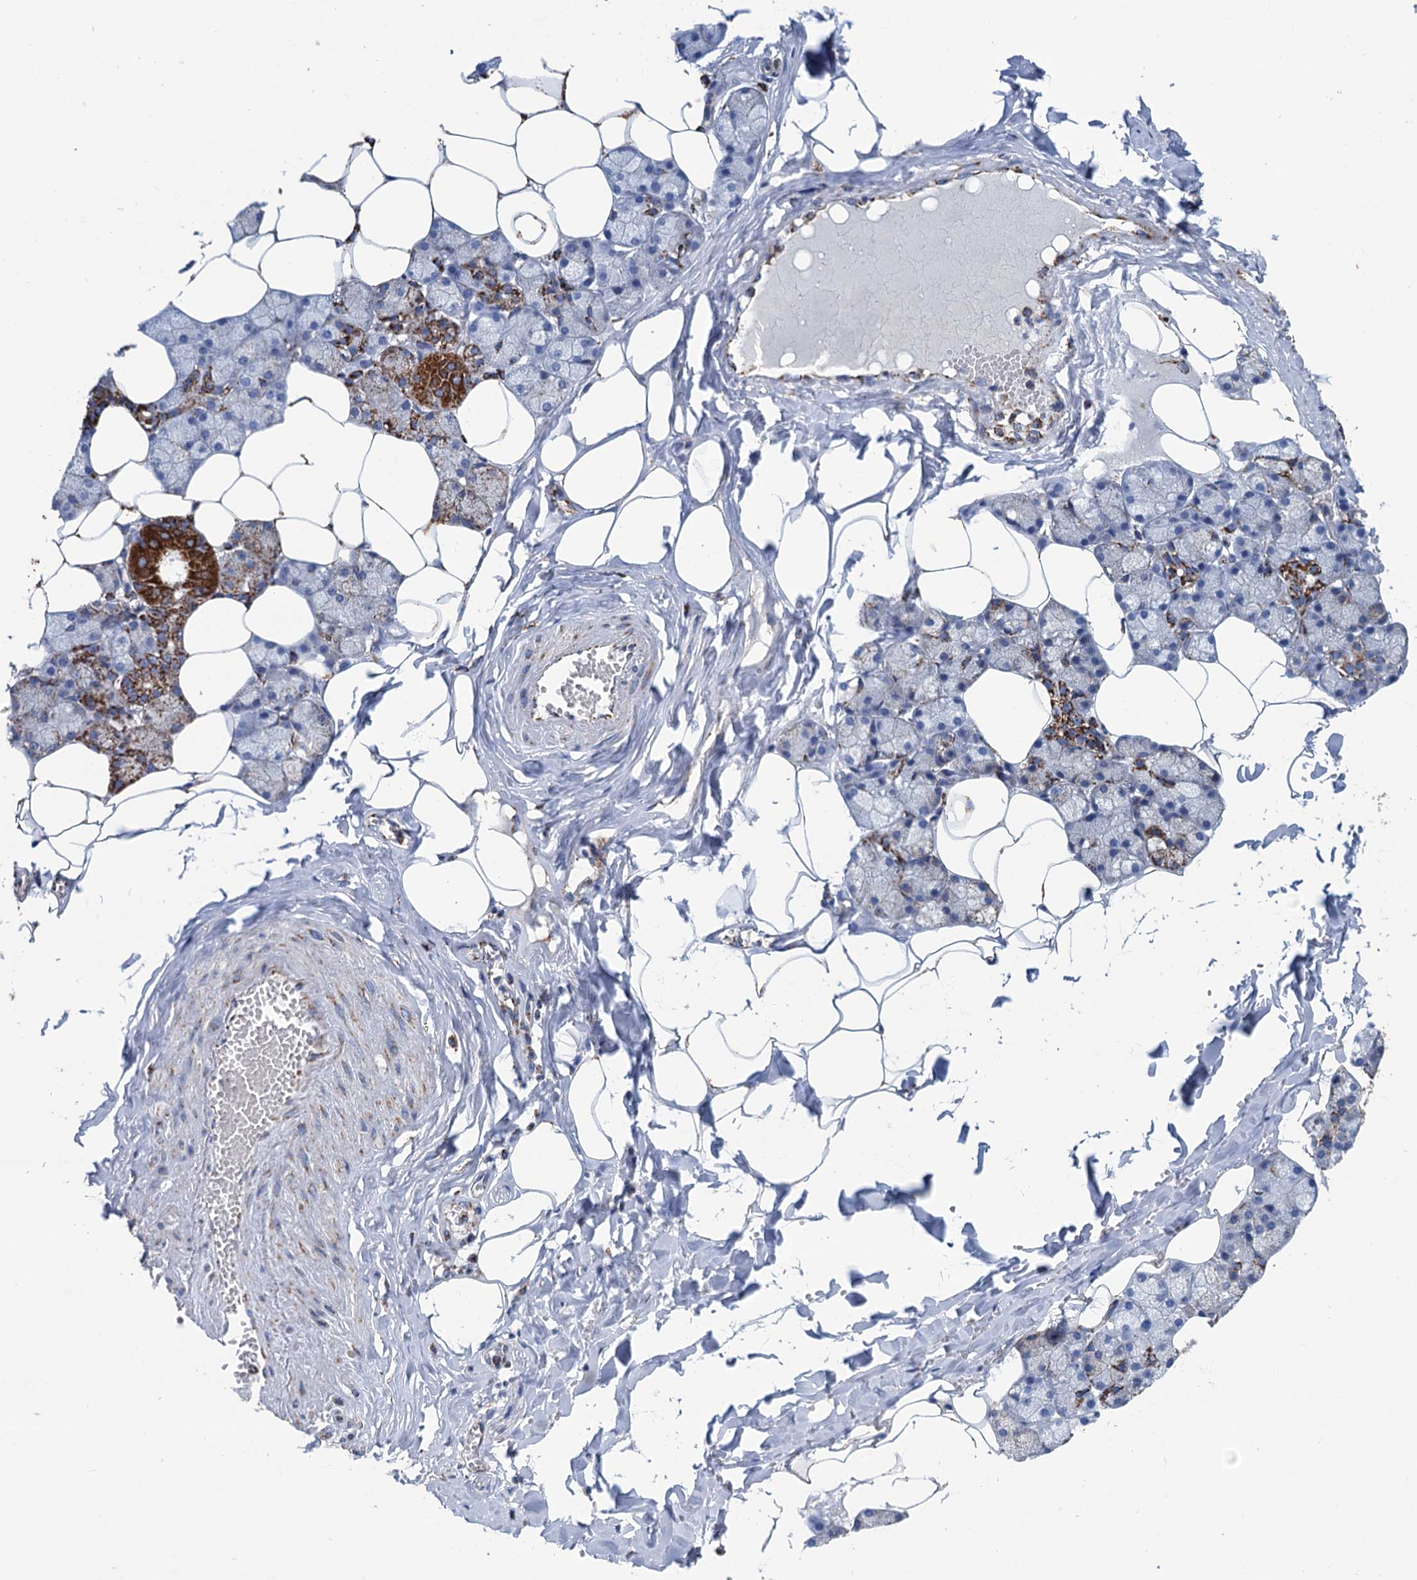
{"staining": {"intensity": "strong", "quantity": "25%-75%", "location": "cytoplasmic/membranous"}, "tissue": "salivary gland", "cell_type": "Glandular cells", "image_type": "normal", "snomed": [{"axis": "morphology", "description": "Normal tissue, NOS"}, {"axis": "topography", "description": "Salivary gland"}], "caption": "This histopathology image reveals immunohistochemistry staining of unremarkable human salivary gland, with high strong cytoplasmic/membranous positivity in about 25%-75% of glandular cells.", "gene": "IVD", "patient": {"sex": "male", "age": 62}}